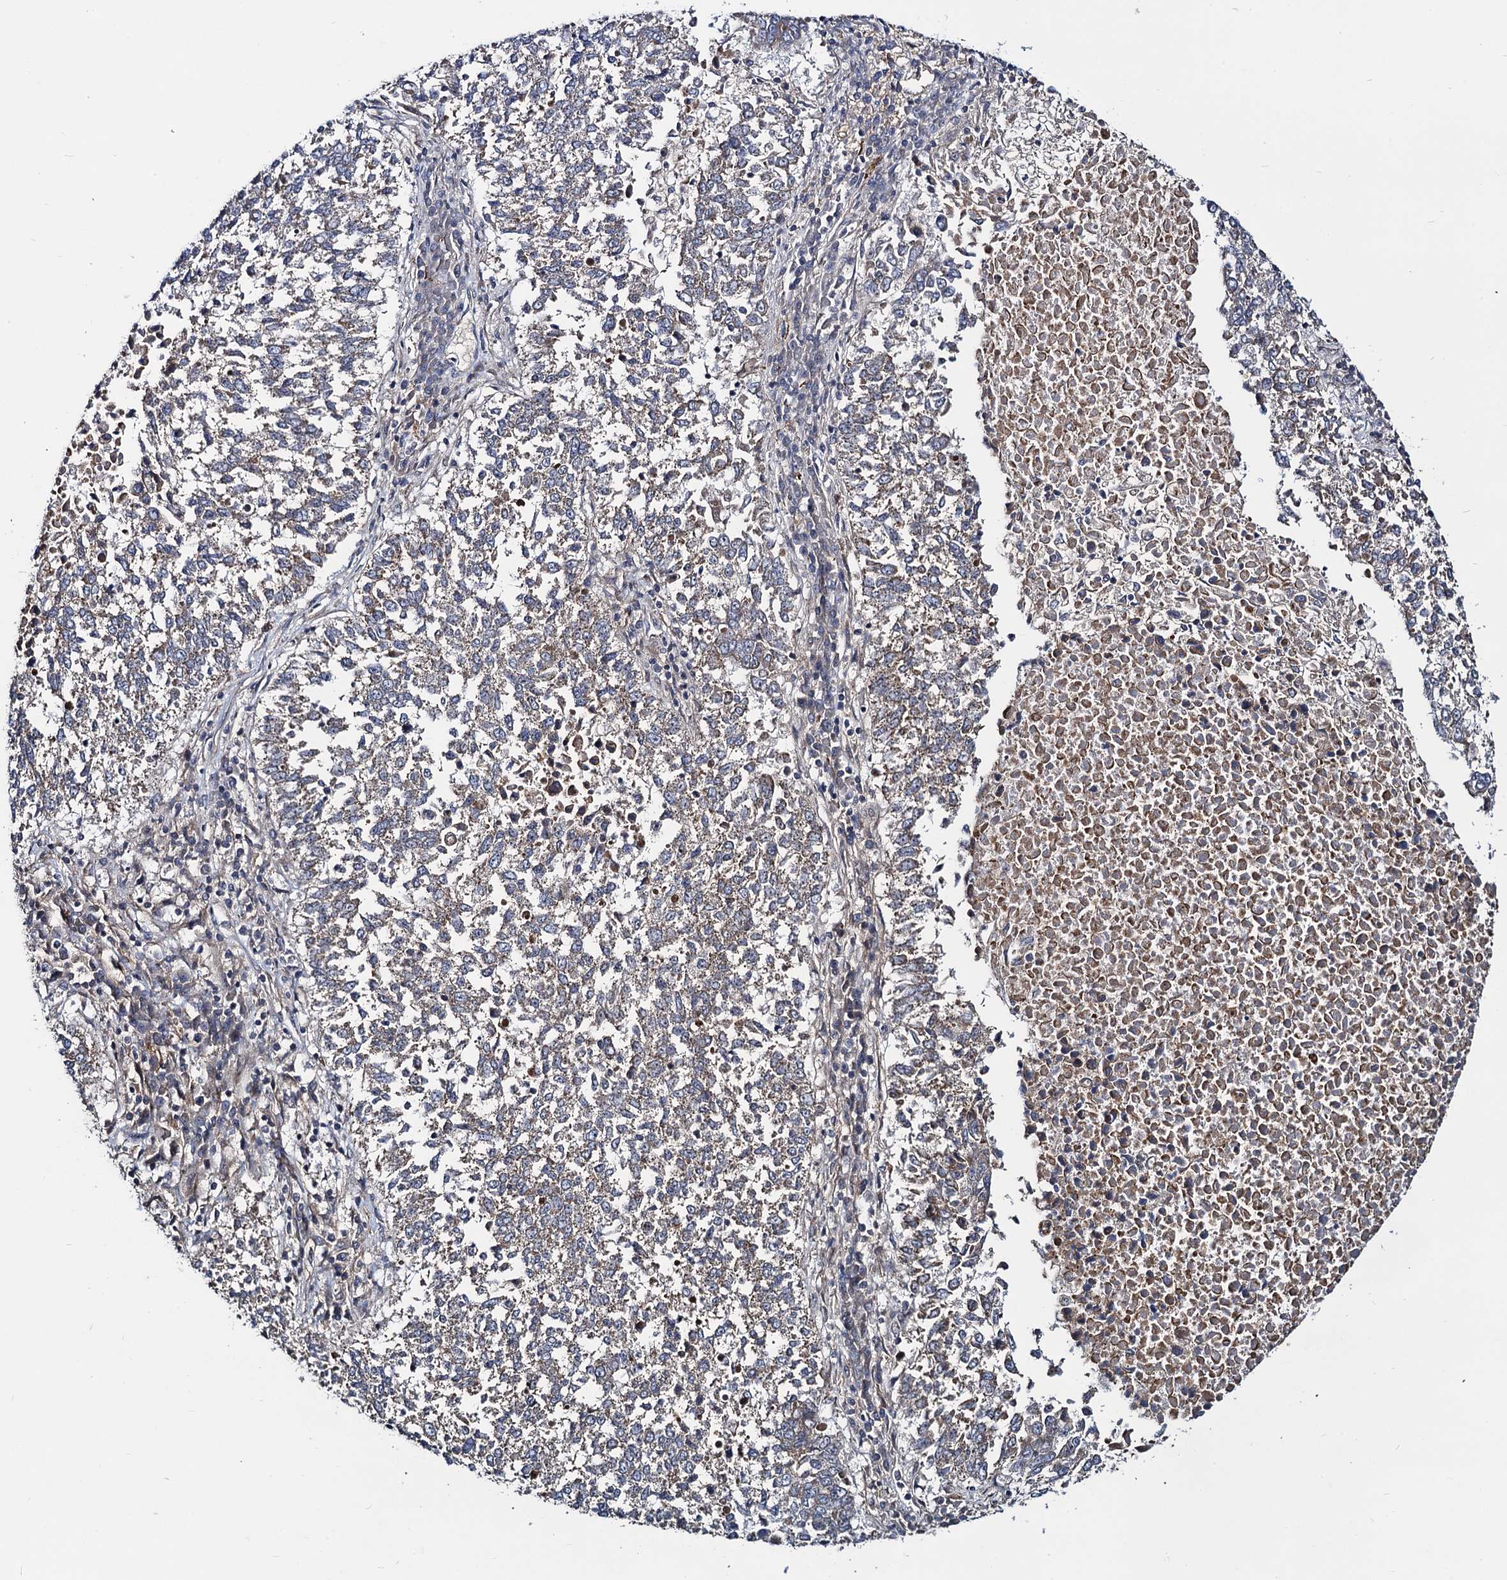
{"staining": {"intensity": "negative", "quantity": "none", "location": "none"}, "tissue": "lung cancer", "cell_type": "Tumor cells", "image_type": "cancer", "snomed": [{"axis": "morphology", "description": "Squamous cell carcinoma, NOS"}, {"axis": "topography", "description": "Lung"}], "caption": "Protein analysis of lung squamous cell carcinoma displays no significant staining in tumor cells.", "gene": "KXD1", "patient": {"sex": "male", "age": 73}}